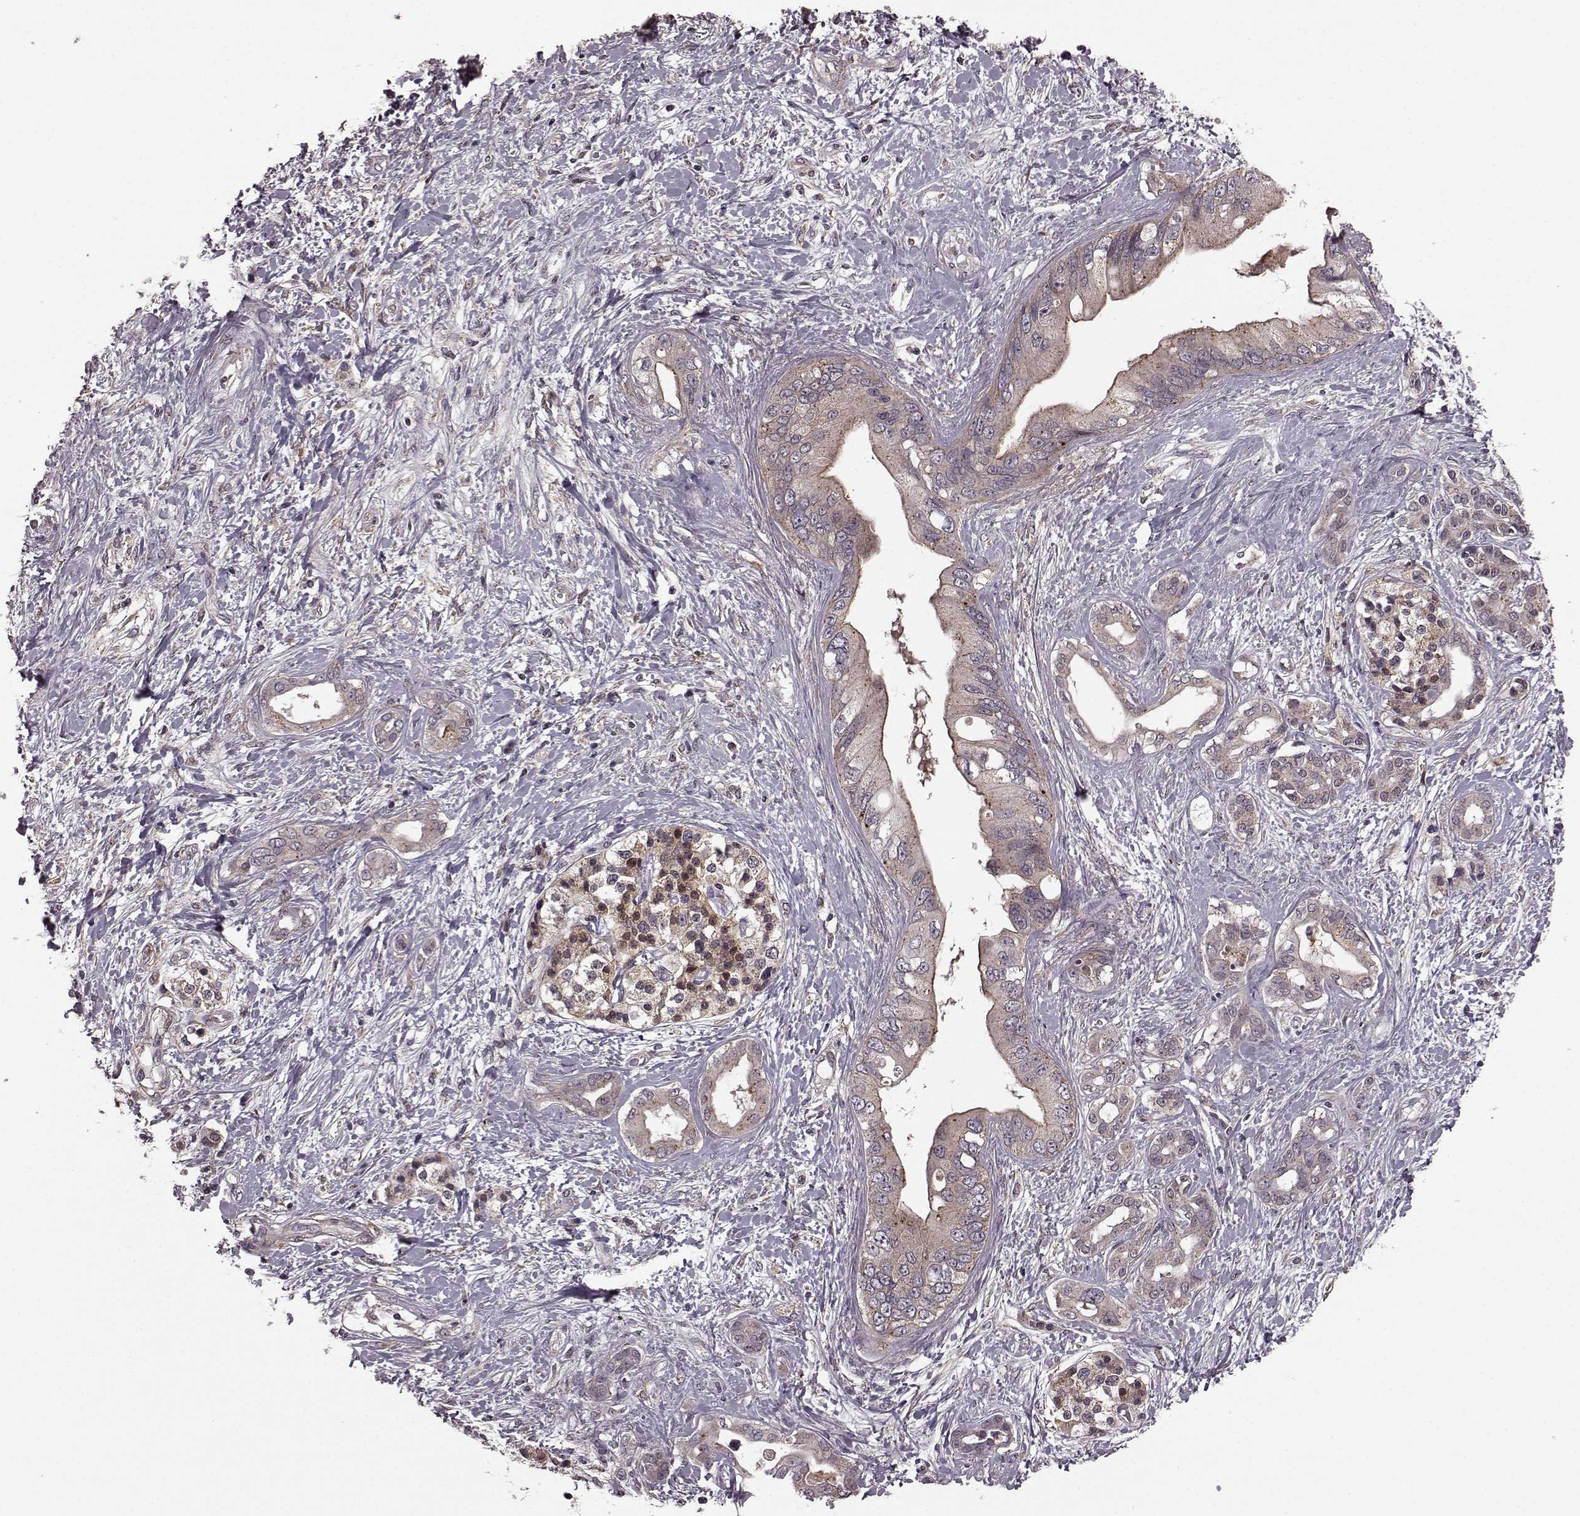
{"staining": {"intensity": "moderate", "quantity": ">75%", "location": "cytoplasmic/membranous"}, "tissue": "pancreatic cancer", "cell_type": "Tumor cells", "image_type": "cancer", "snomed": [{"axis": "morphology", "description": "Adenocarcinoma, NOS"}, {"axis": "topography", "description": "Pancreas"}], "caption": "DAB immunohistochemical staining of human pancreatic adenocarcinoma shows moderate cytoplasmic/membranous protein staining in approximately >75% of tumor cells.", "gene": "FNIP2", "patient": {"sex": "female", "age": 56}}